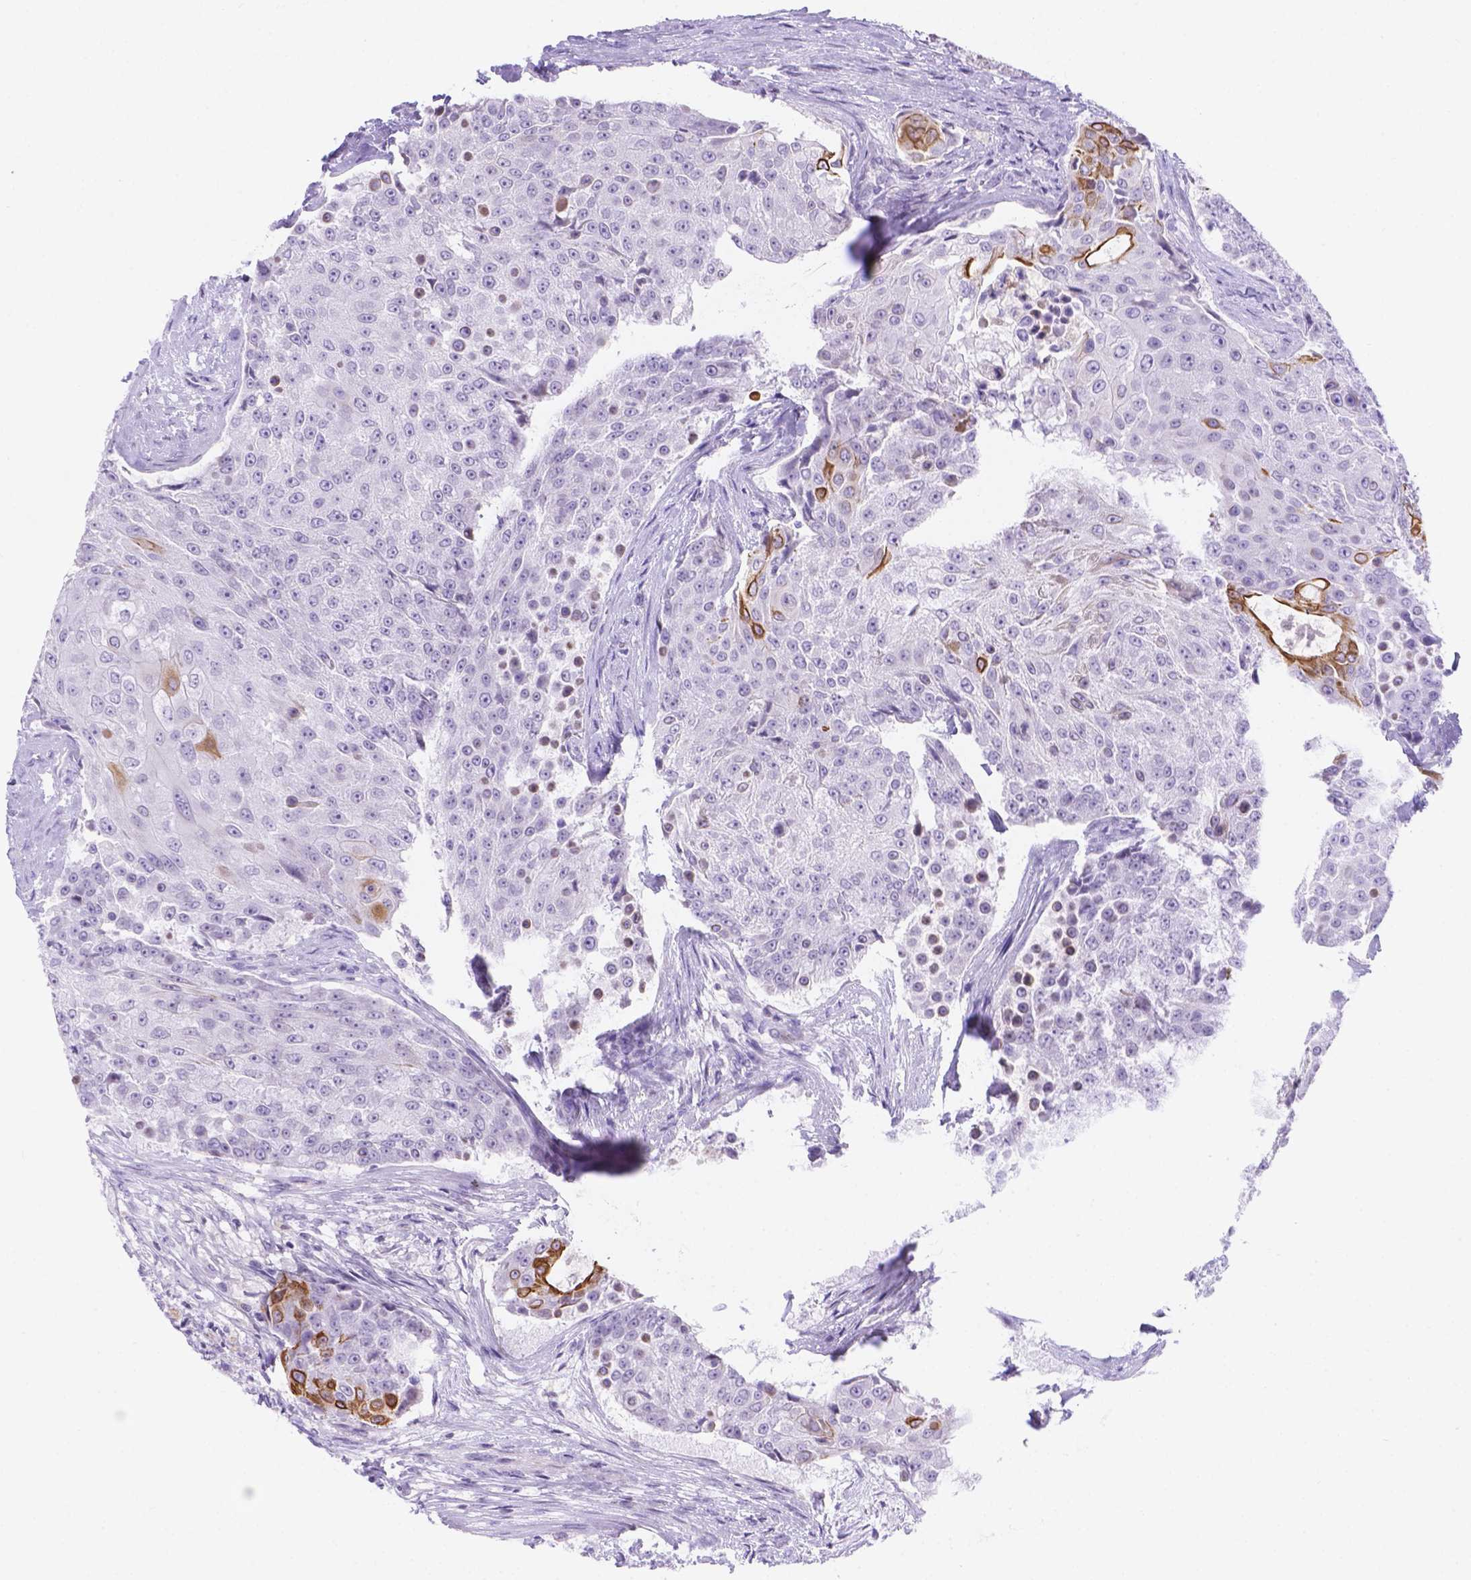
{"staining": {"intensity": "strong", "quantity": "<25%", "location": "cytoplasmic/membranous"}, "tissue": "urothelial cancer", "cell_type": "Tumor cells", "image_type": "cancer", "snomed": [{"axis": "morphology", "description": "Urothelial carcinoma, High grade"}, {"axis": "topography", "description": "Urinary bladder"}], "caption": "Immunohistochemistry histopathology image of human urothelial cancer stained for a protein (brown), which shows medium levels of strong cytoplasmic/membranous expression in approximately <25% of tumor cells.", "gene": "DMWD", "patient": {"sex": "female", "age": 63}}